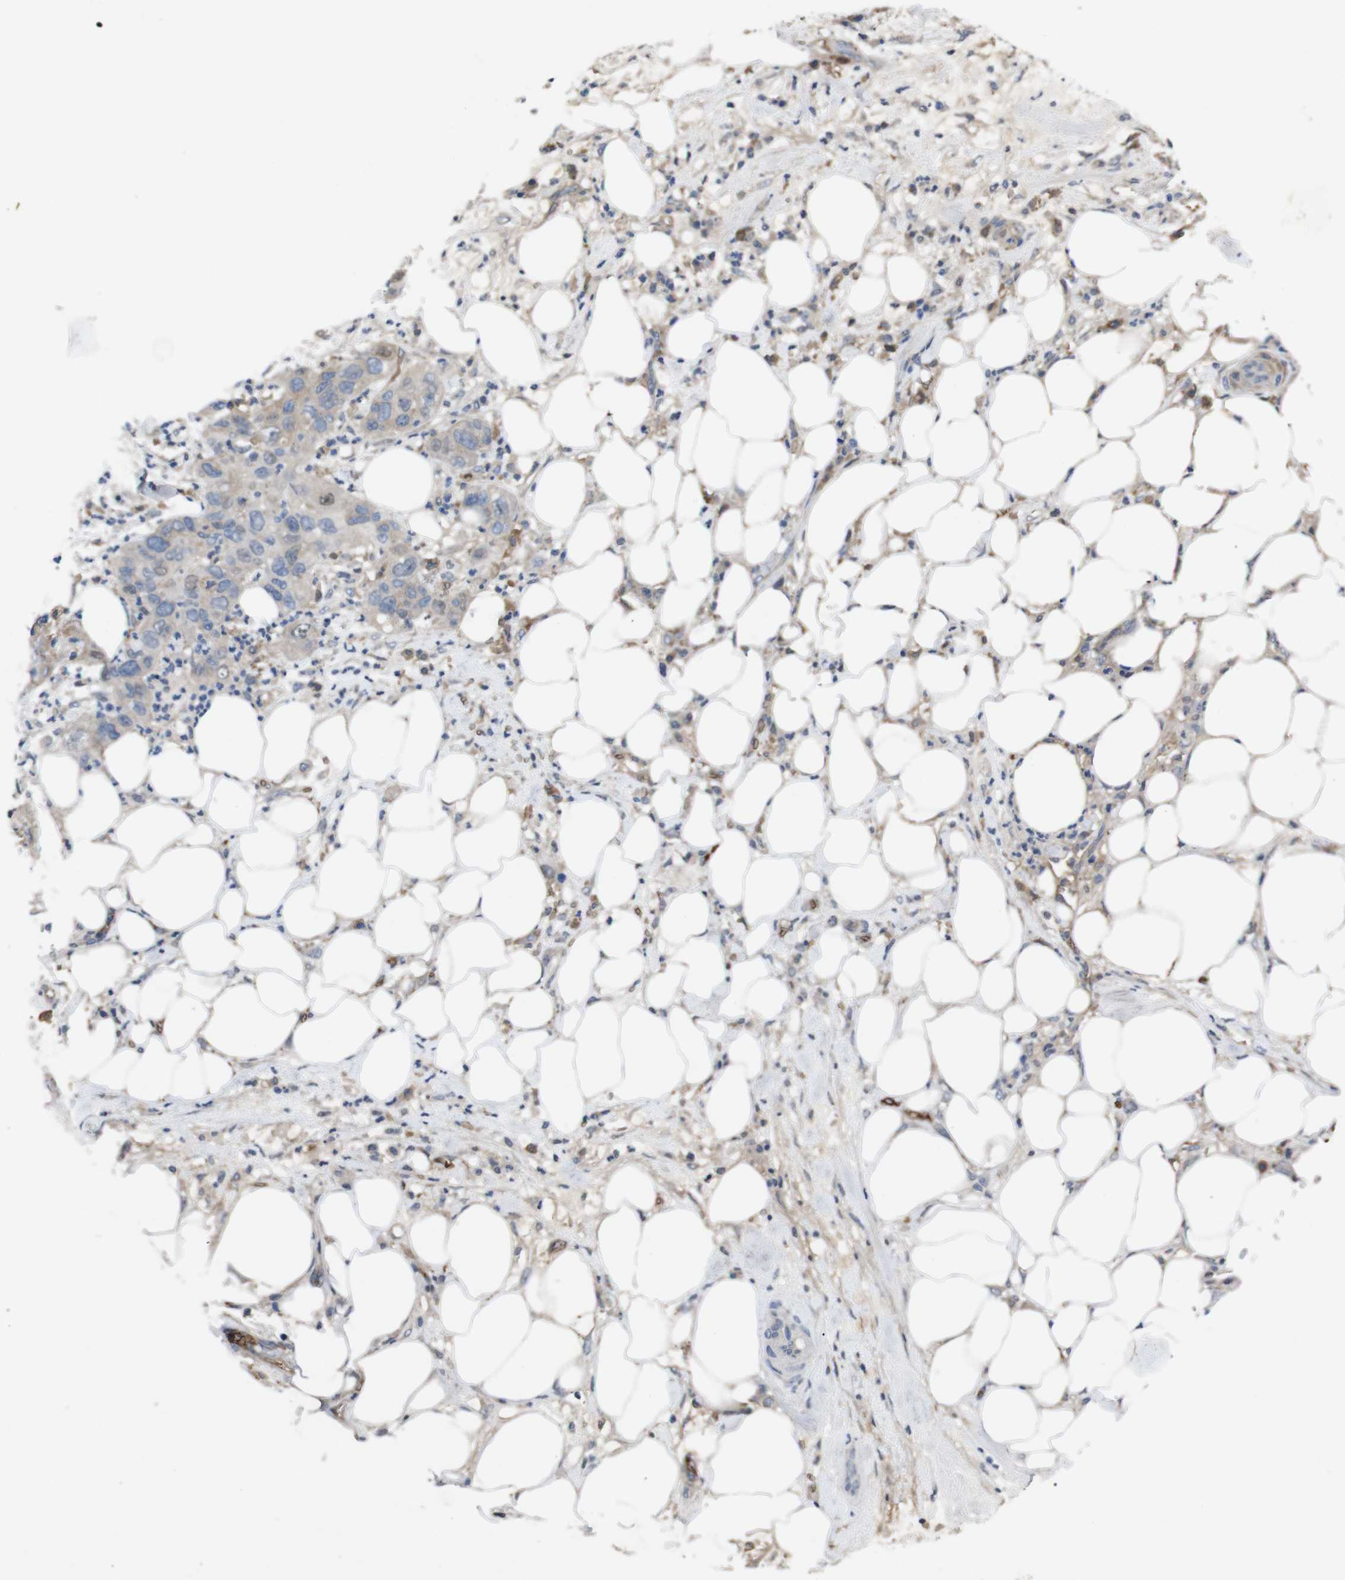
{"staining": {"intensity": "weak", "quantity": "<25%", "location": "cytoplasmic/membranous"}, "tissue": "pancreatic cancer", "cell_type": "Tumor cells", "image_type": "cancer", "snomed": [{"axis": "morphology", "description": "Adenocarcinoma, NOS"}, {"axis": "topography", "description": "Pancreas"}], "caption": "A high-resolution micrograph shows immunohistochemistry (IHC) staining of pancreatic adenocarcinoma, which displays no significant expression in tumor cells. The staining is performed using DAB (3,3'-diaminobenzidine) brown chromogen with nuclei counter-stained in using hematoxylin.", "gene": "SPTB", "patient": {"sex": "female", "age": 71}}